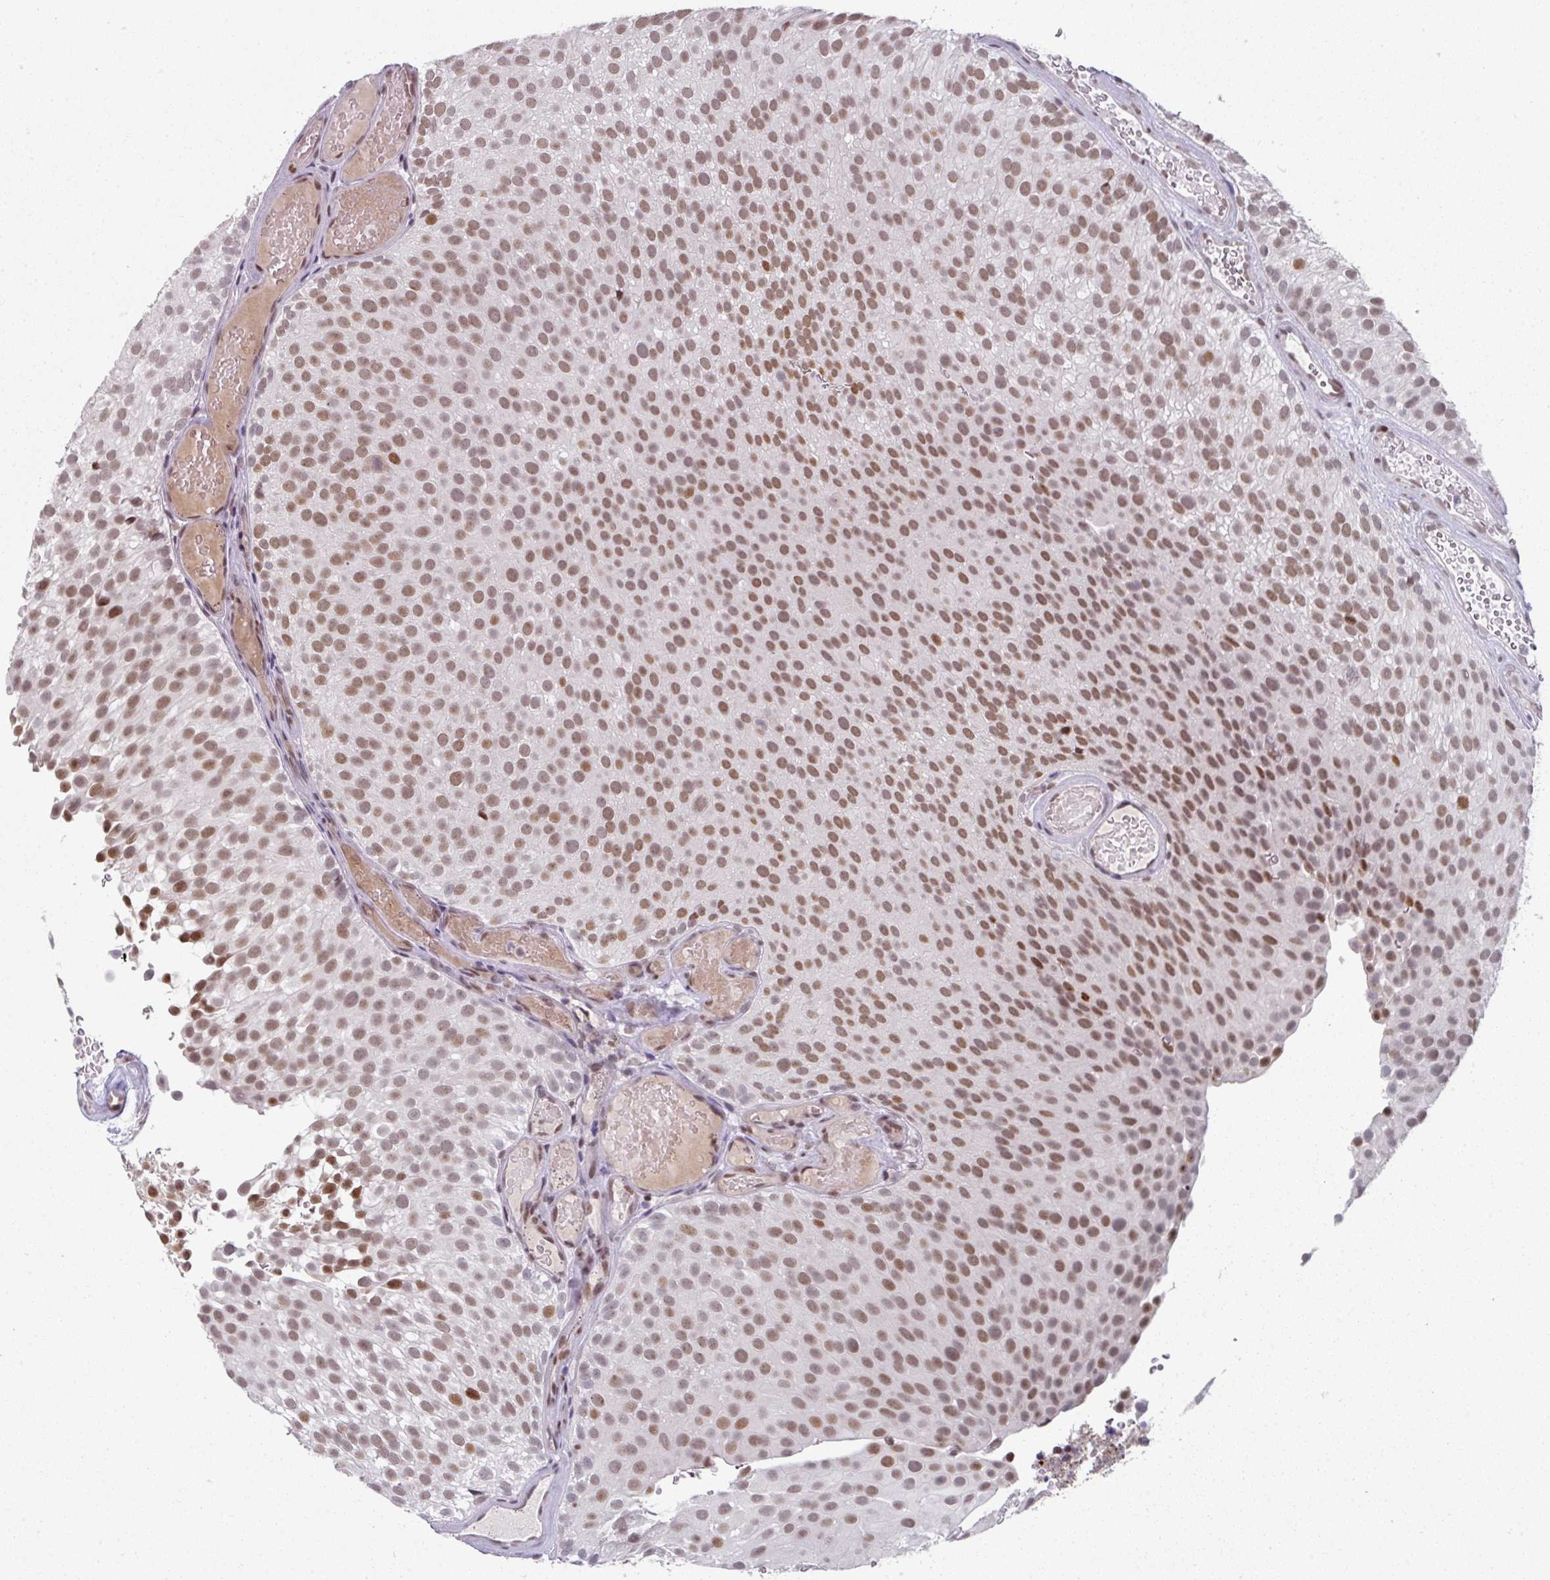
{"staining": {"intensity": "moderate", "quantity": ">75%", "location": "nuclear"}, "tissue": "urothelial cancer", "cell_type": "Tumor cells", "image_type": "cancer", "snomed": [{"axis": "morphology", "description": "Urothelial carcinoma, Low grade"}, {"axis": "topography", "description": "Urinary bladder"}], "caption": "The immunohistochemical stain highlights moderate nuclear positivity in tumor cells of low-grade urothelial carcinoma tissue.", "gene": "RAD50", "patient": {"sex": "male", "age": 78}}